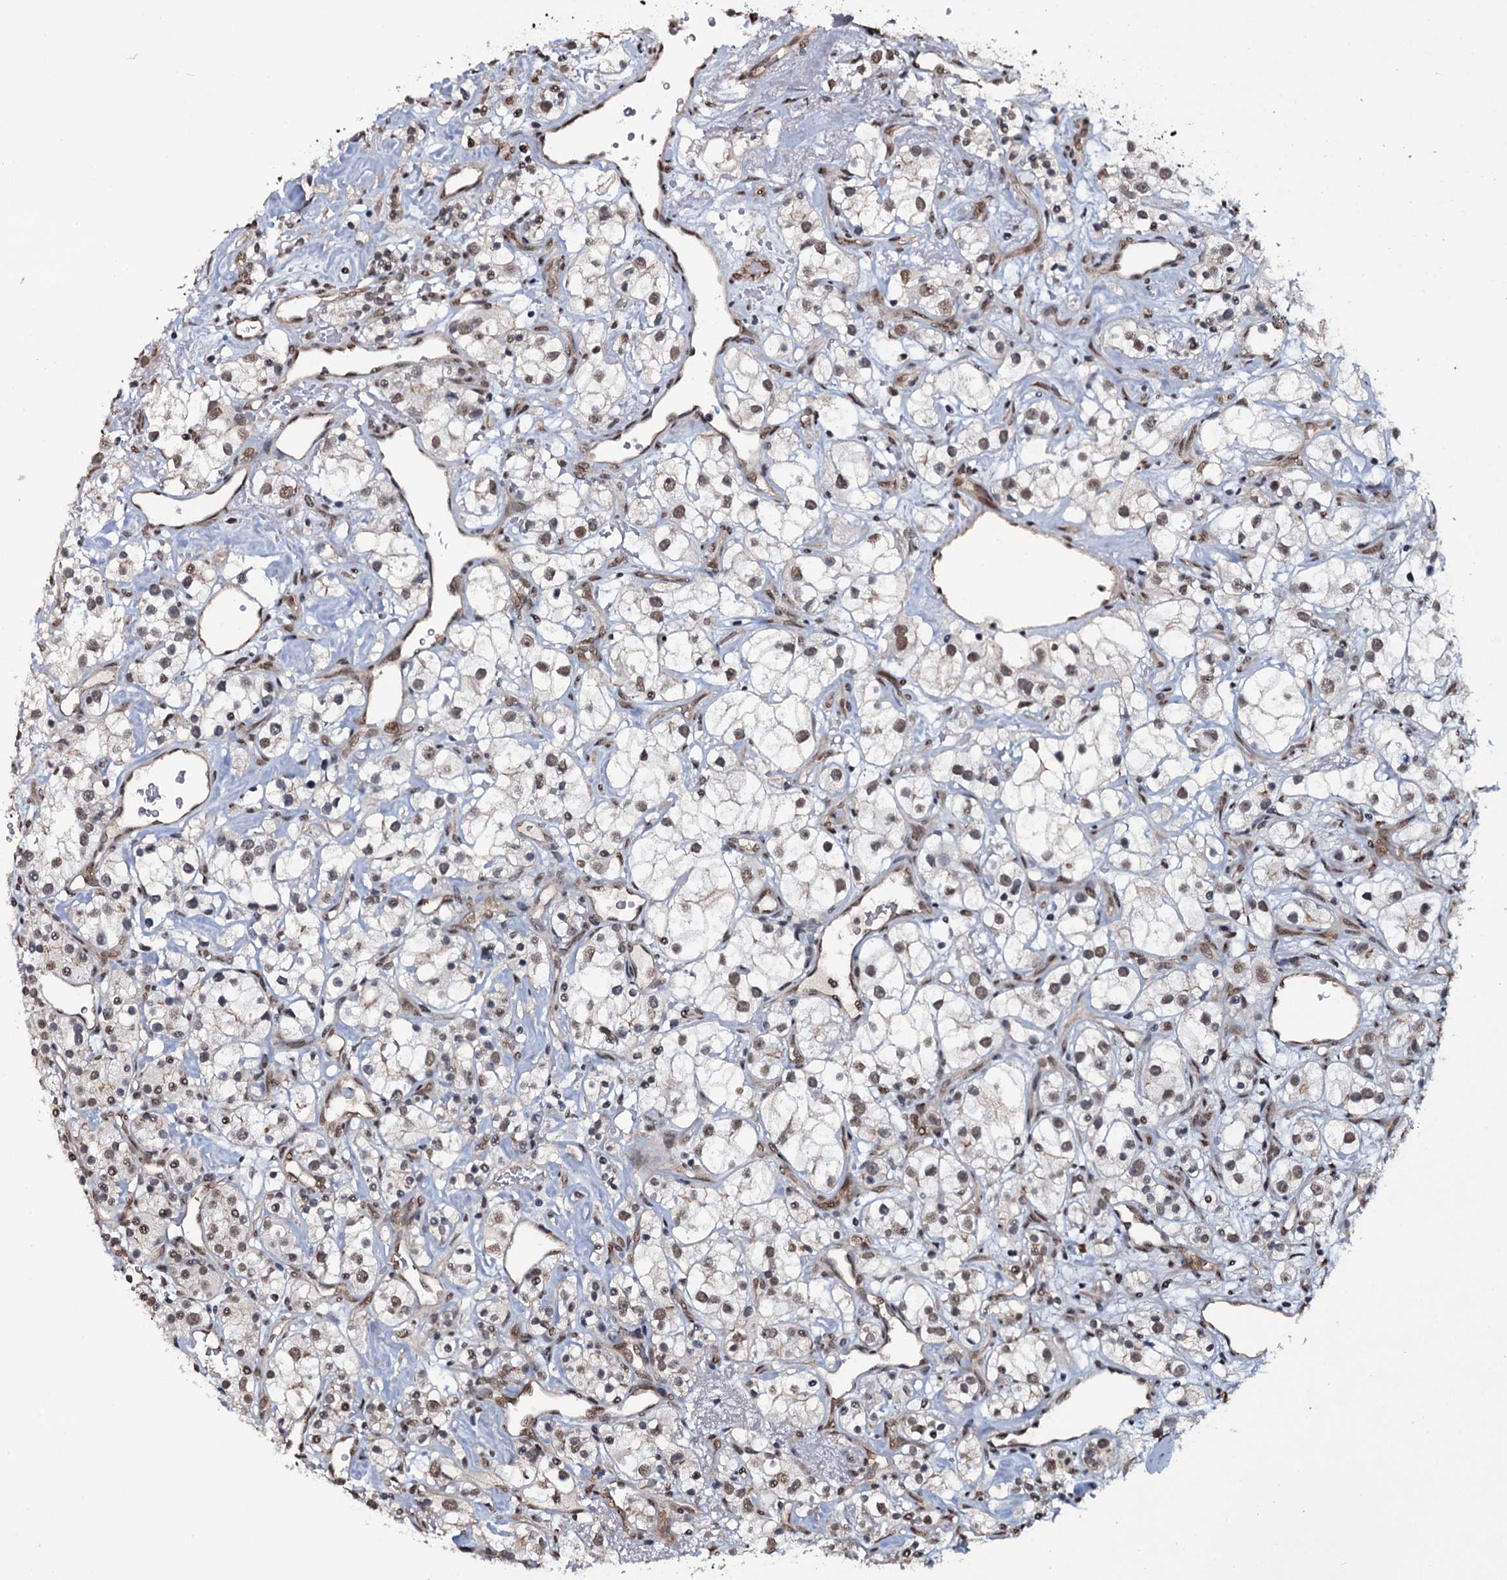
{"staining": {"intensity": "weak", "quantity": "25%-75%", "location": "nuclear"}, "tissue": "renal cancer", "cell_type": "Tumor cells", "image_type": "cancer", "snomed": [{"axis": "morphology", "description": "Adenocarcinoma, NOS"}, {"axis": "topography", "description": "Kidney"}], "caption": "The image displays a brown stain indicating the presence of a protein in the nuclear of tumor cells in renal cancer (adenocarcinoma).", "gene": "SH2D4B", "patient": {"sex": "male", "age": 77}}